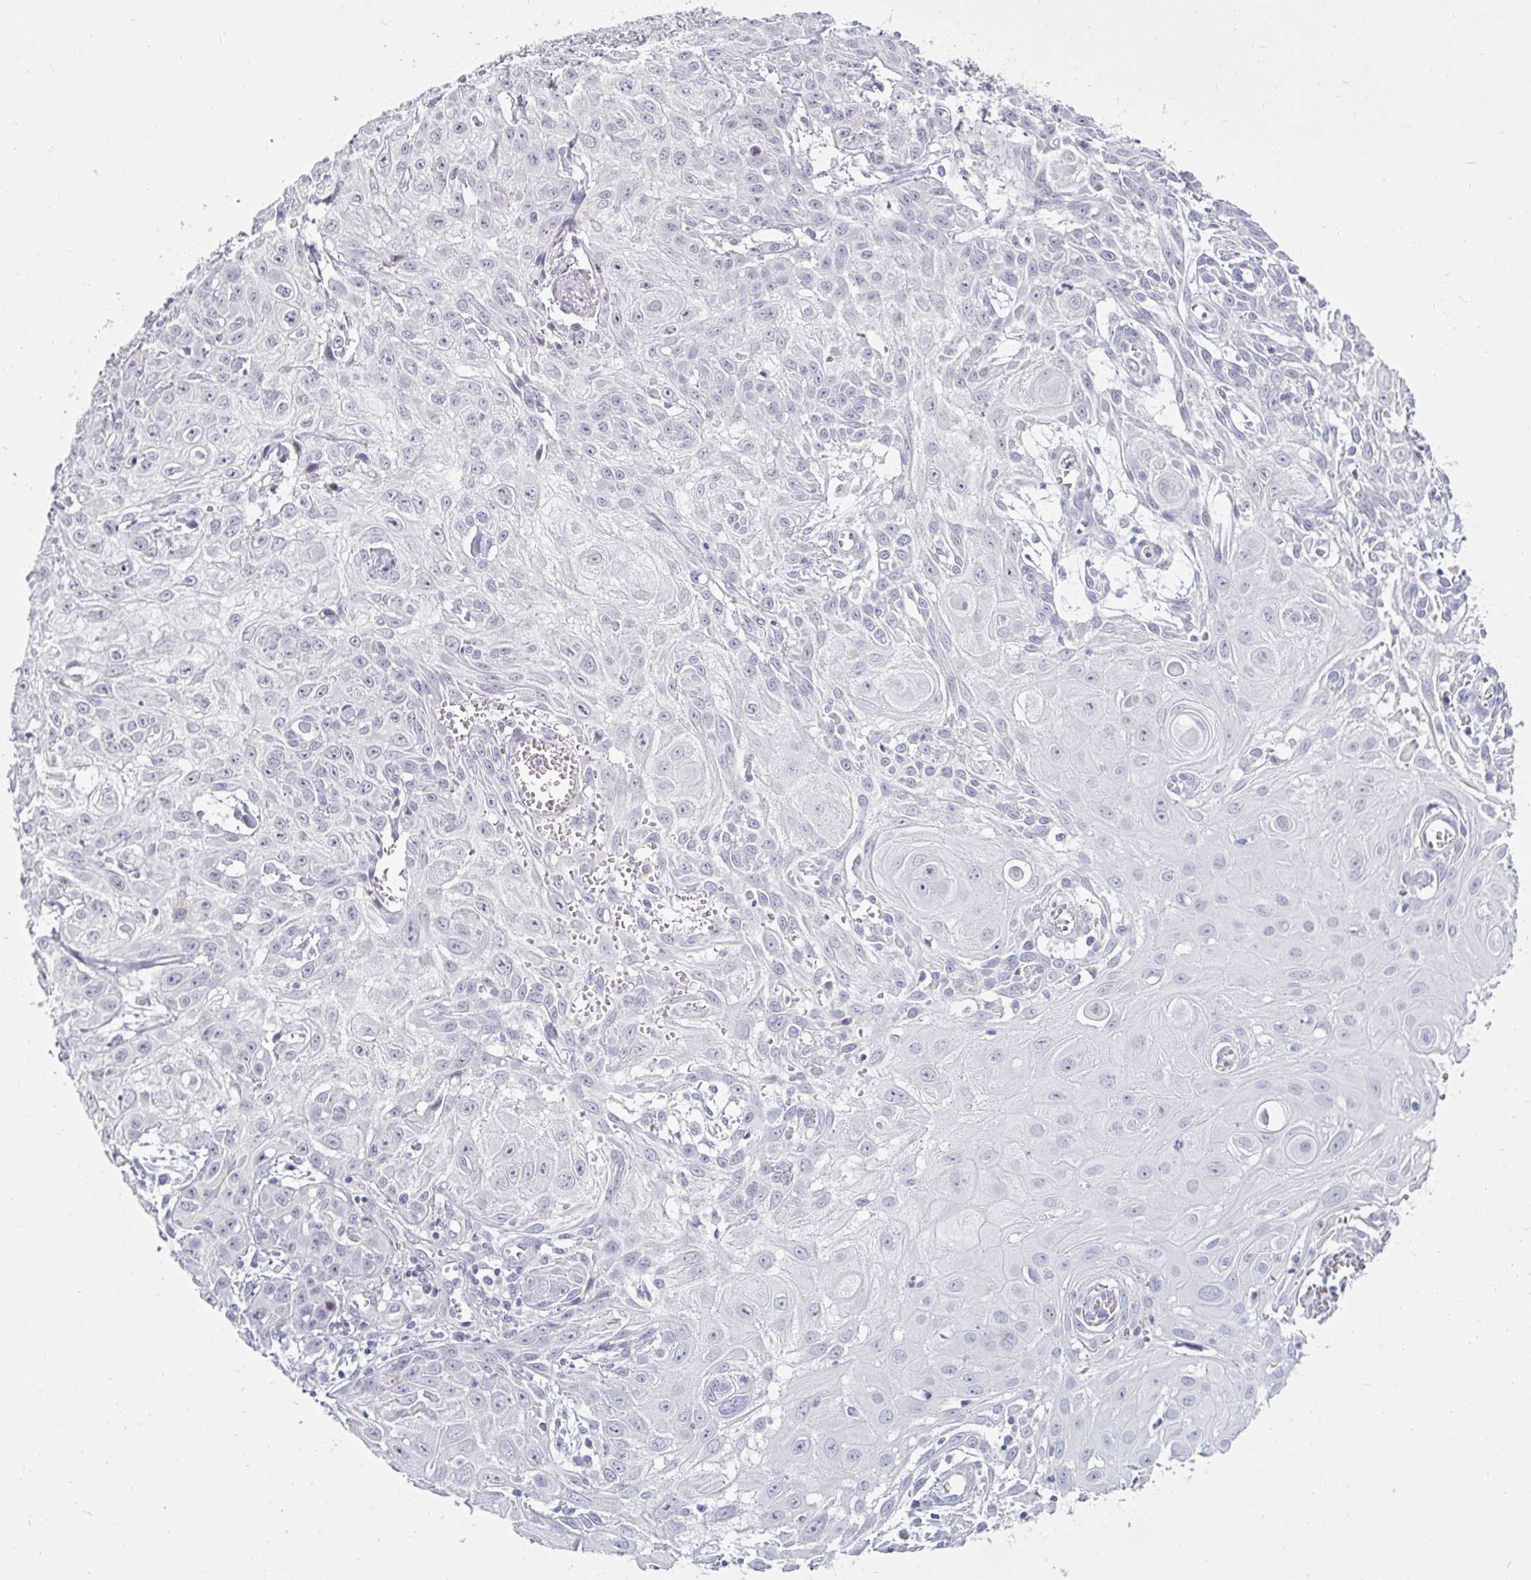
{"staining": {"intensity": "negative", "quantity": "none", "location": "none"}, "tissue": "skin cancer", "cell_type": "Tumor cells", "image_type": "cancer", "snomed": [{"axis": "morphology", "description": "Squamous cell carcinoma, NOS"}, {"axis": "topography", "description": "Skin"}, {"axis": "topography", "description": "Vulva"}], "caption": "Skin cancer (squamous cell carcinoma) was stained to show a protein in brown. There is no significant positivity in tumor cells.", "gene": "PPFIA4", "patient": {"sex": "female", "age": 71}}